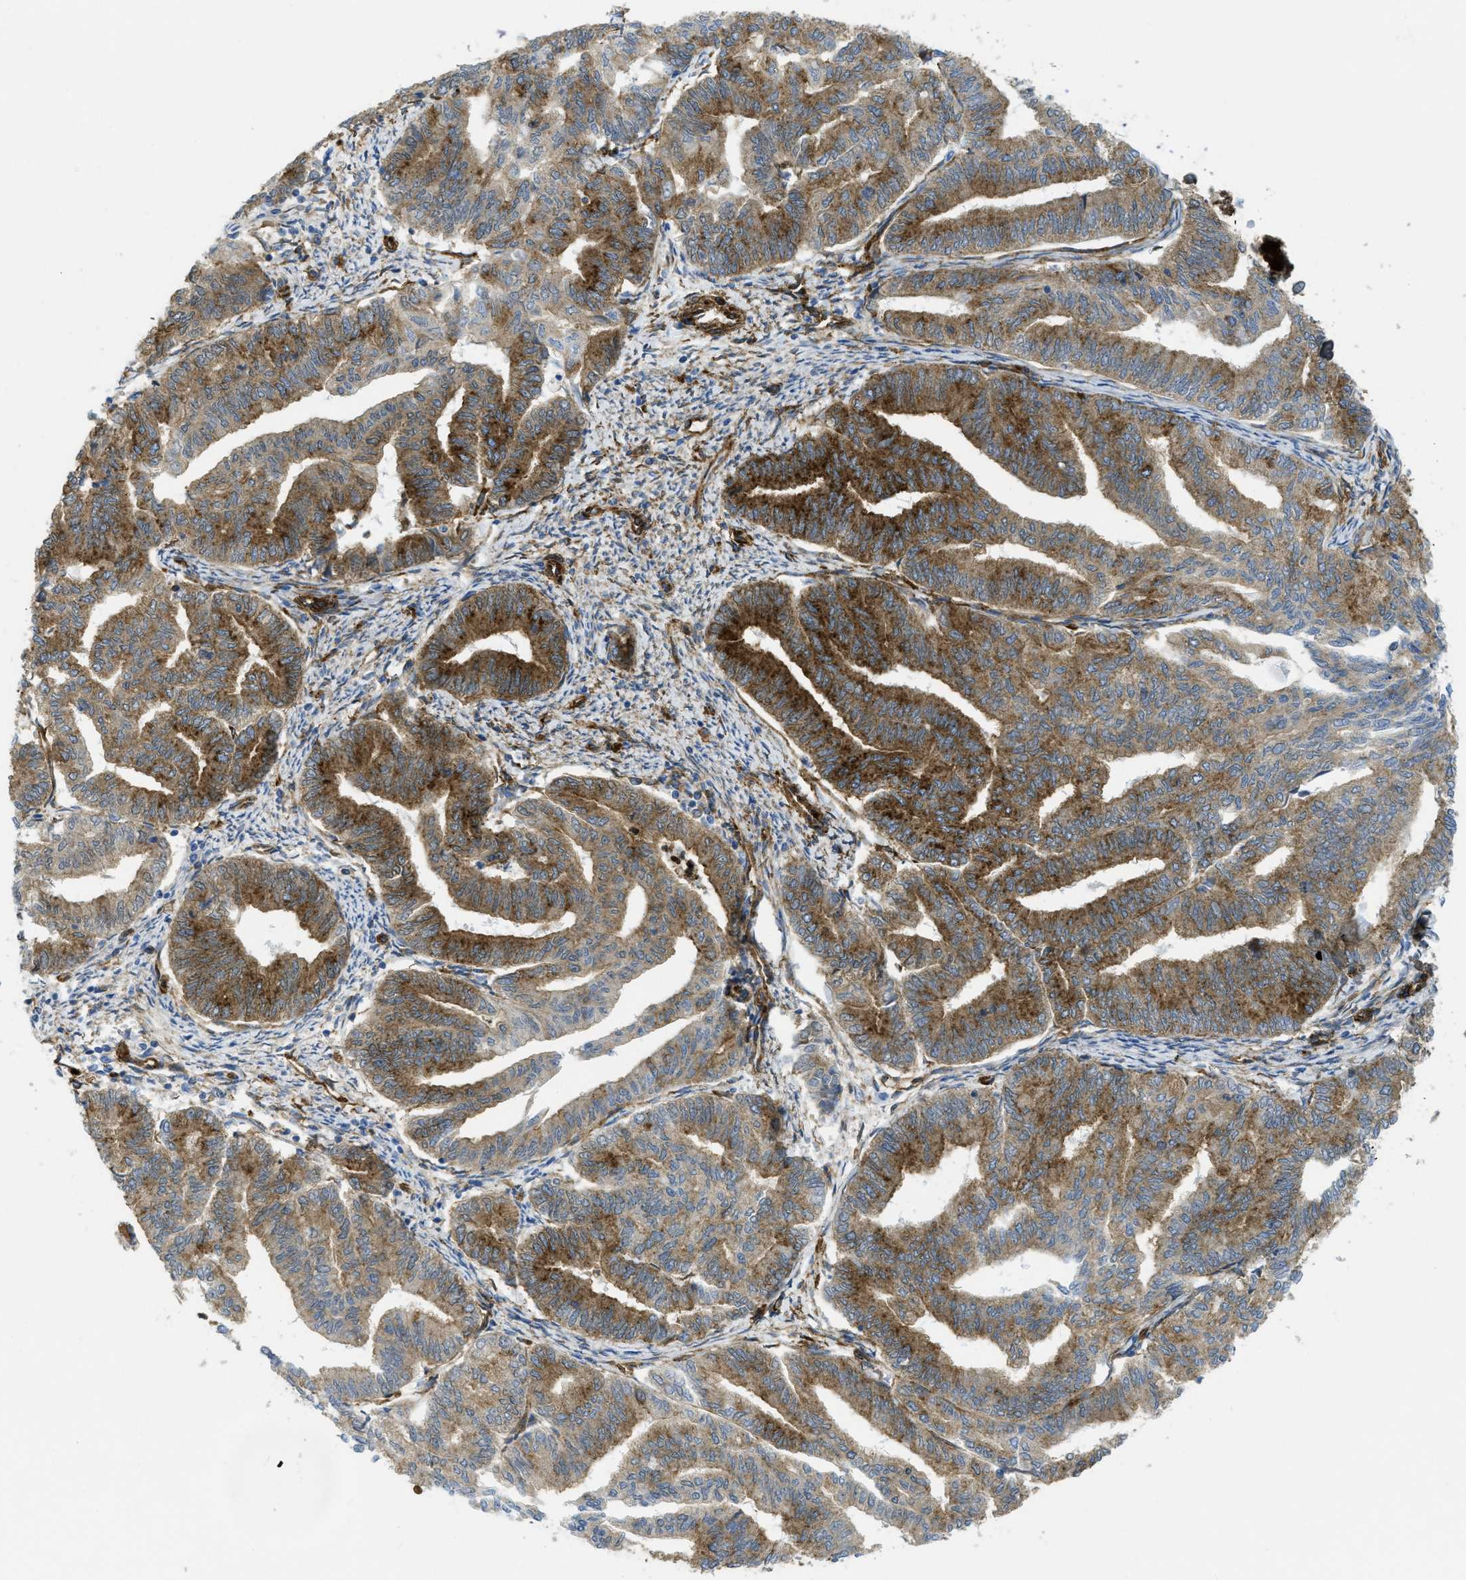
{"staining": {"intensity": "strong", "quantity": "25%-75%", "location": "cytoplasmic/membranous"}, "tissue": "endometrial cancer", "cell_type": "Tumor cells", "image_type": "cancer", "snomed": [{"axis": "morphology", "description": "Adenocarcinoma, NOS"}, {"axis": "topography", "description": "Endometrium"}], "caption": "The micrograph displays staining of endometrial adenocarcinoma, revealing strong cytoplasmic/membranous protein staining (brown color) within tumor cells. (Brightfield microscopy of DAB IHC at high magnification).", "gene": "HIP1", "patient": {"sex": "female", "age": 79}}